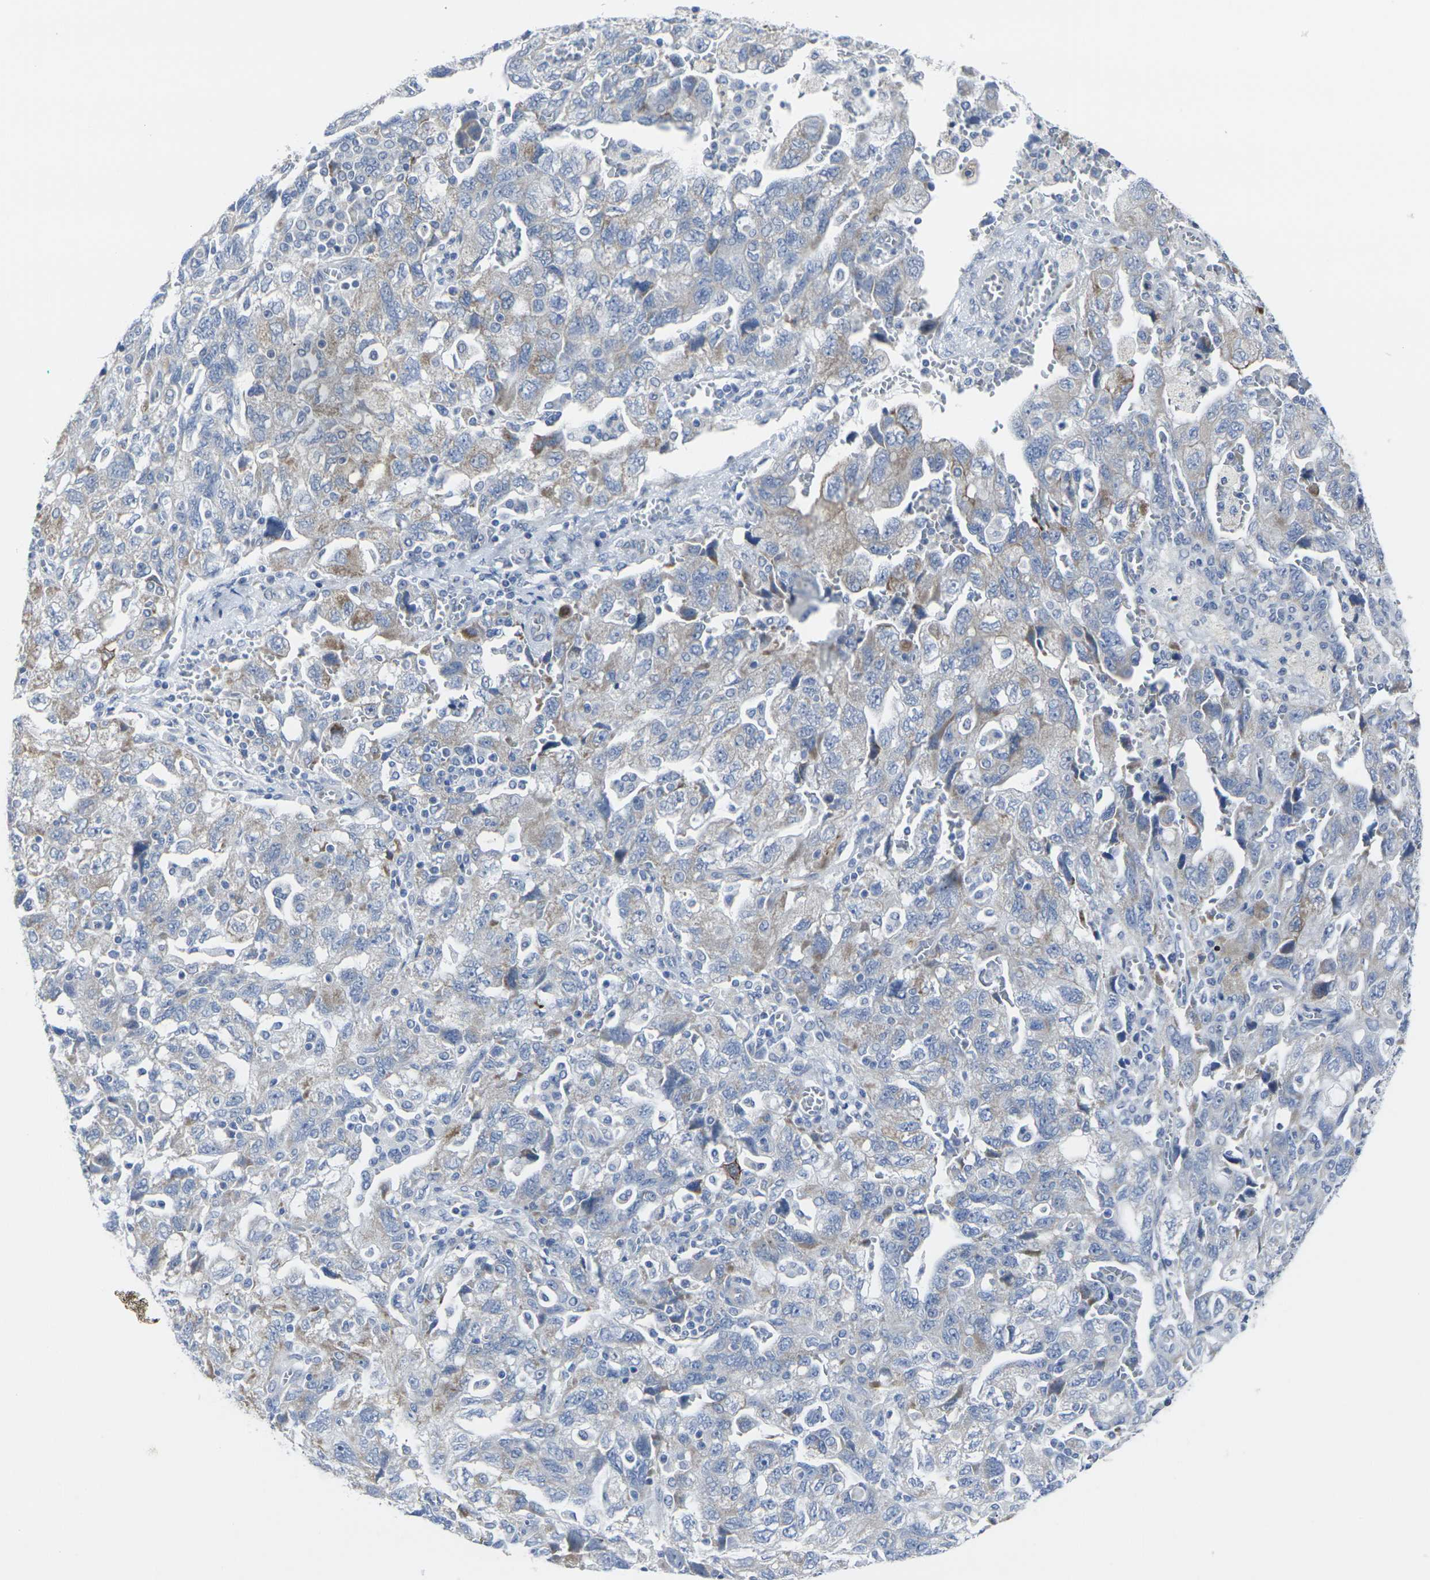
{"staining": {"intensity": "weak", "quantity": "25%-75%", "location": "cytoplasmic/membranous"}, "tissue": "ovarian cancer", "cell_type": "Tumor cells", "image_type": "cancer", "snomed": [{"axis": "morphology", "description": "Carcinoma, NOS"}, {"axis": "morphology", "description": "Cystadenocarcinoma, serous, NOS"}, {"axis": "topography", "description": "Ovary"}], "caption": "IHC of ovarian cancer exhibits low levels of weak cytoplasmic/membranous positivity in about 25%-75% of tumor cells.", "gene": "ANKRD46", "patient": {"sex": "female", "age": 69}}